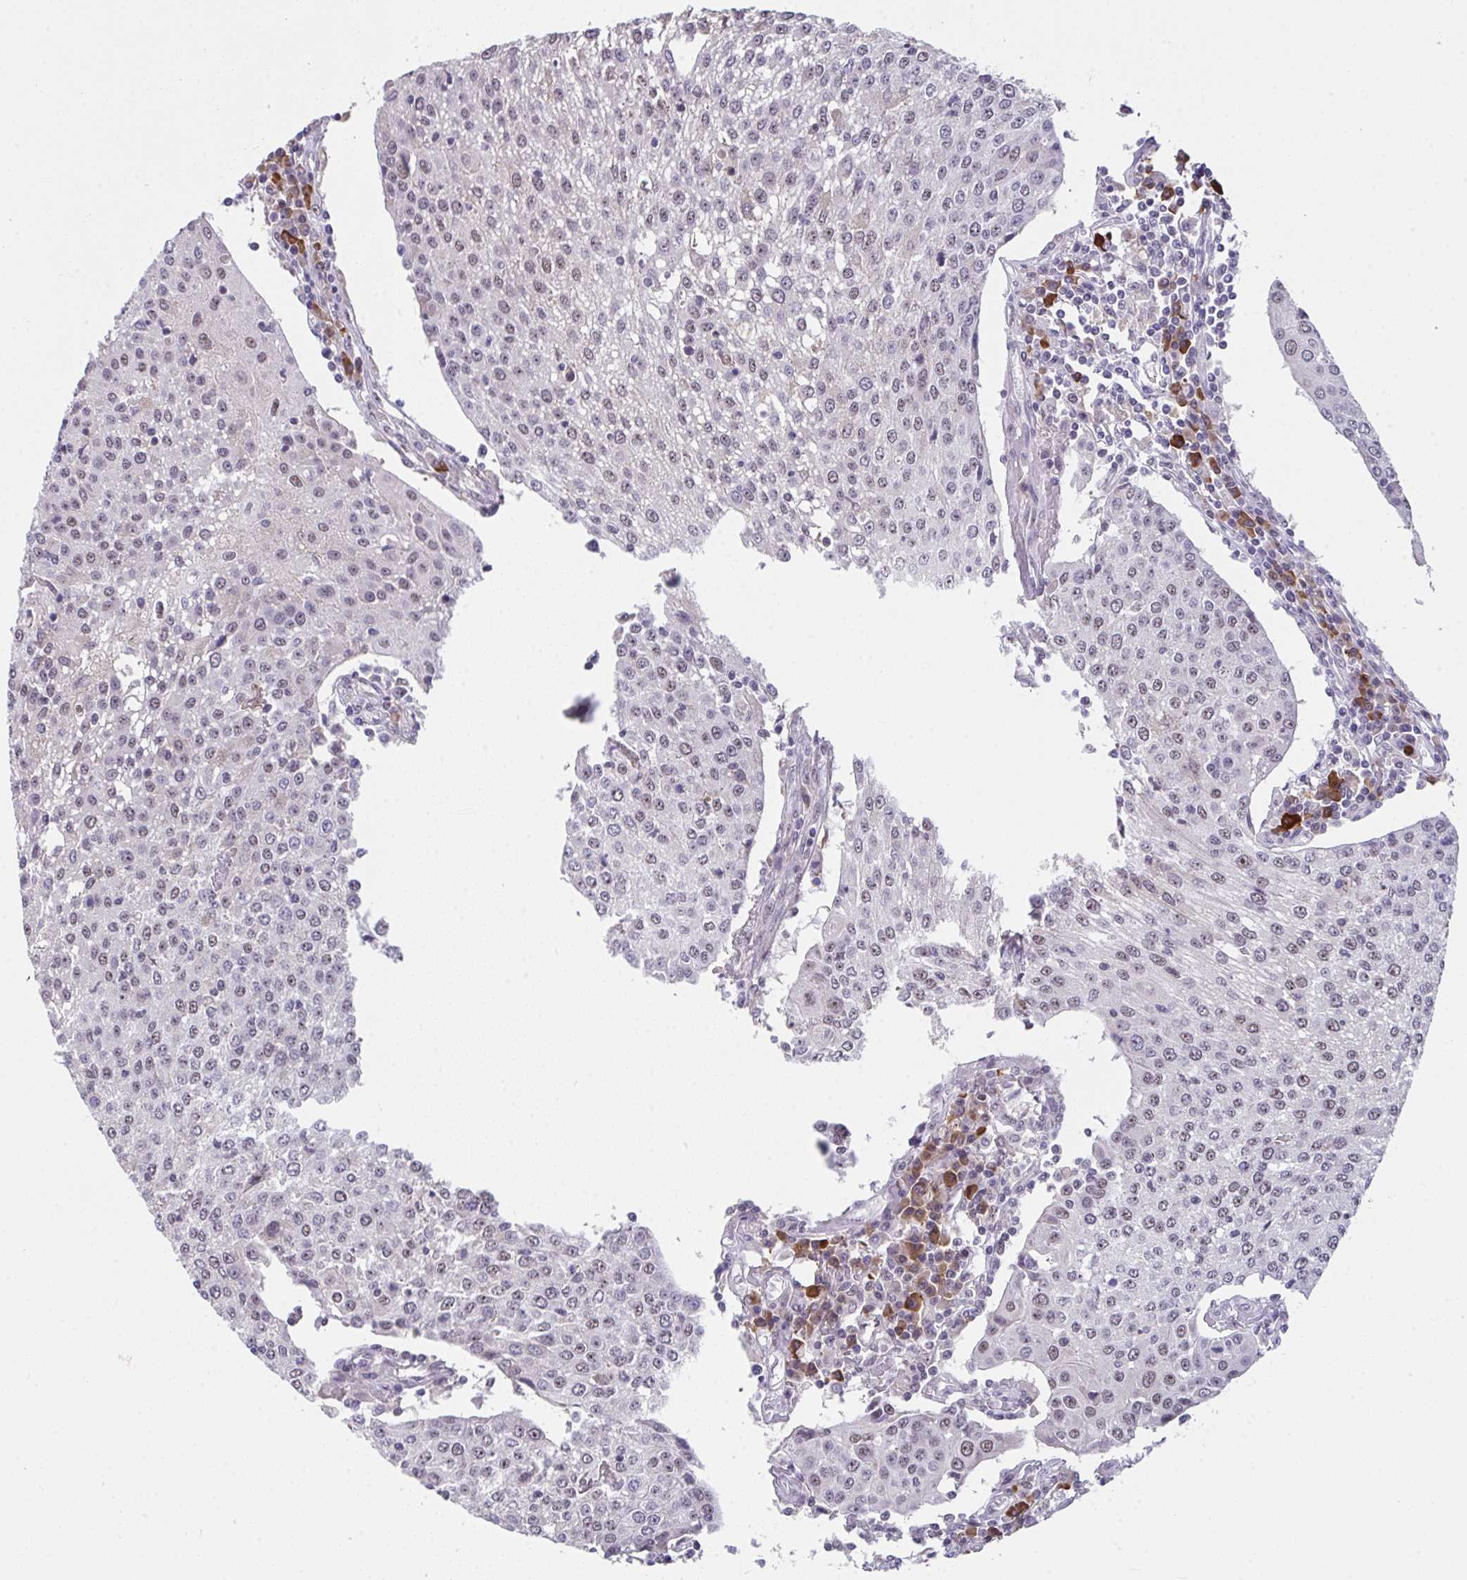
{"staining": {"intensity": "weak", "quantity": "<25%", "location": "nuclear"}, "tissue": "urothelial cancer", "cell_type": "Tumor cells", "image_type": "cancer", "snomed": [{"axis": "morphology", "description": "Urothelial carcinoma, High grade"}, {"axis": "topography", "description": "Urinary bladder"}], "caption": "A high-resolution image shows immunohistochemistry (IHC) staining of high-grade urothelial carcinoma, which demonstrates no significant expression in tumor cells.", "gene": "RBBP6", "patient": {"sex": "female", "age": 85}}